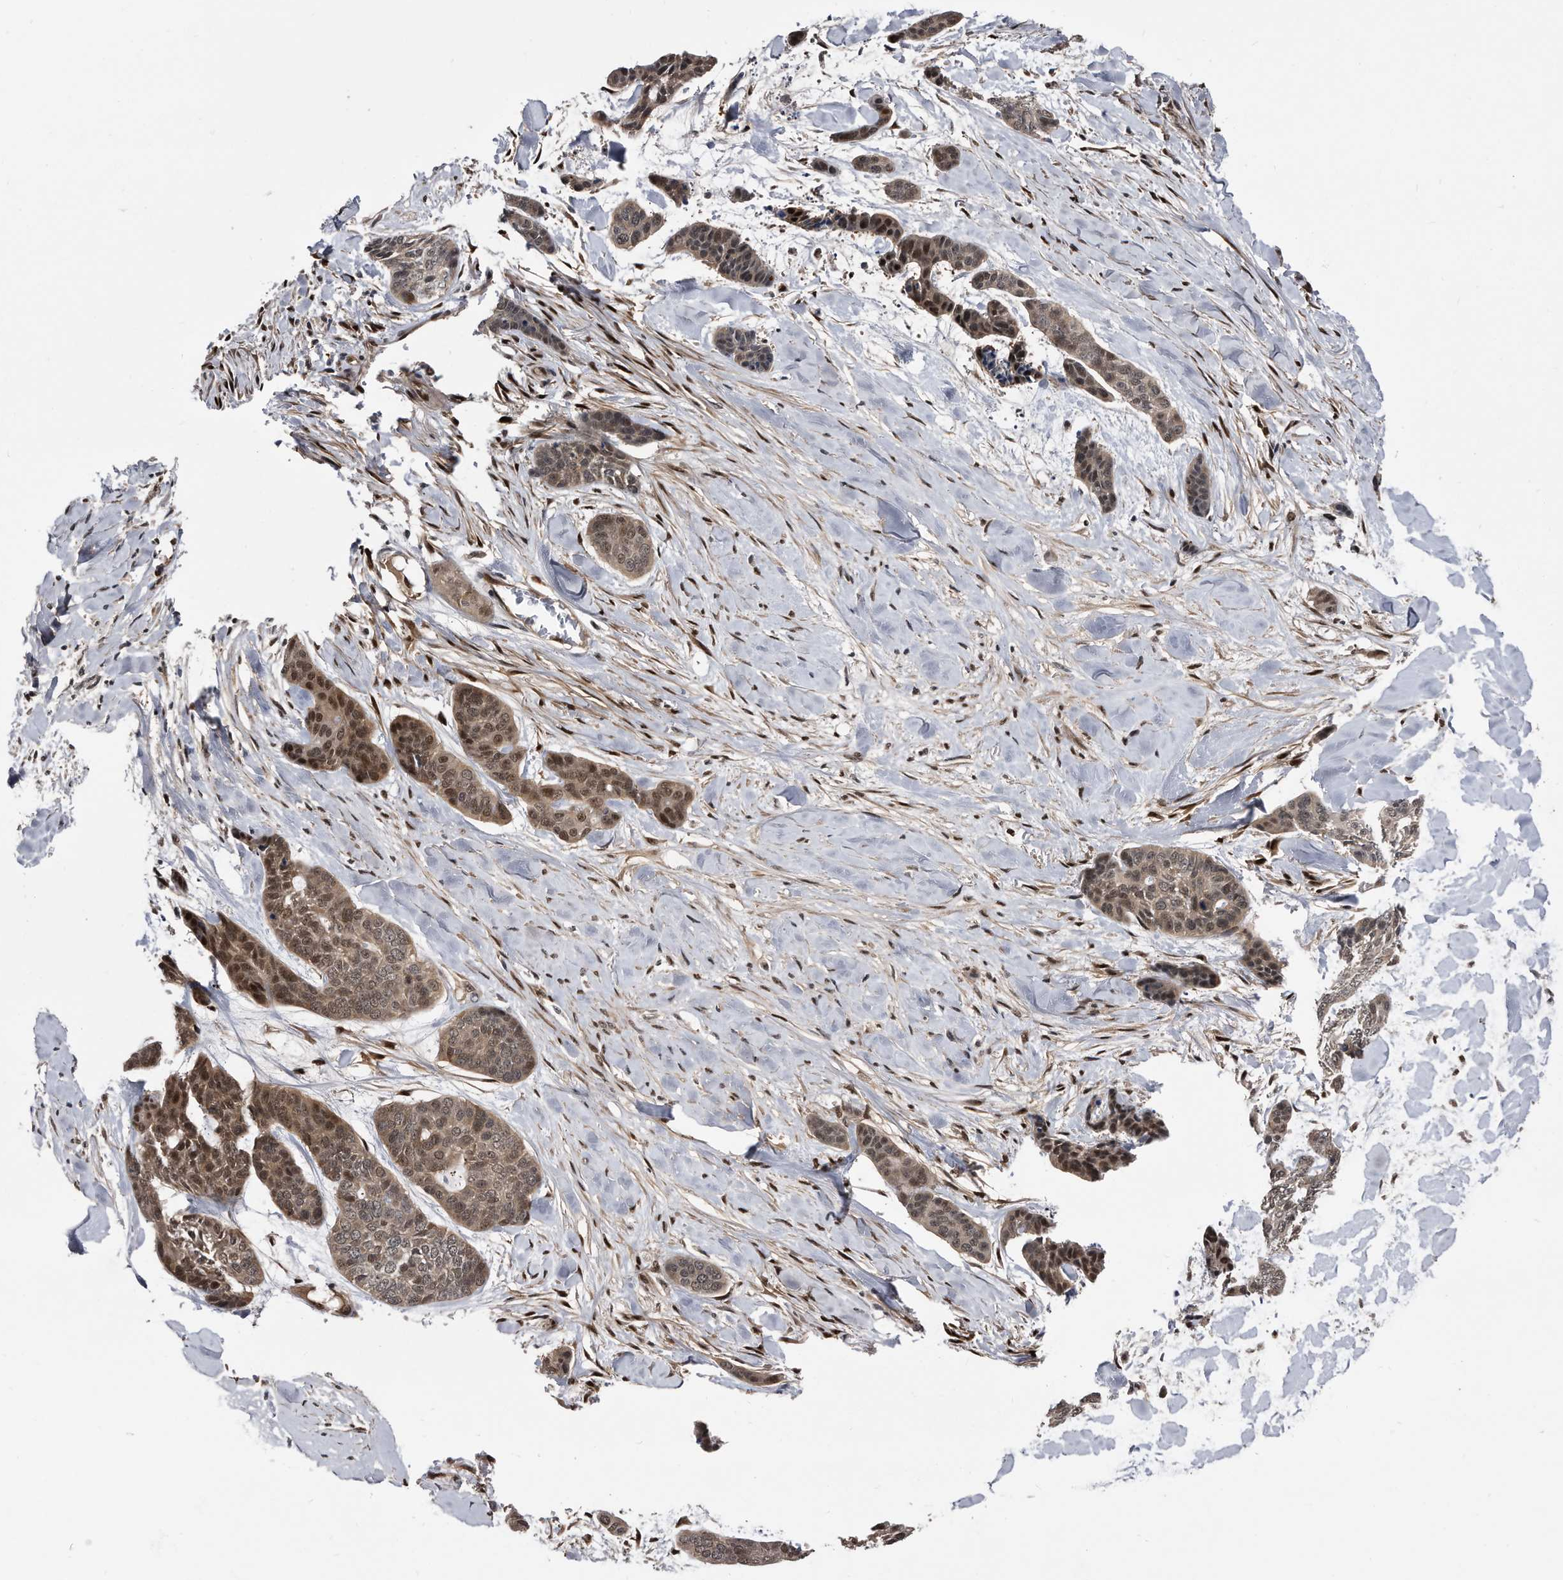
{"staining": {"intensity": "moderate", "quantity": ">75%", "location": "cytoplasmic/membranous,nuclear"}, "tissue": "skin cancer", "cell_type": "Tumor cells", "image_type": "cancer", "snomed": [{"axis": "morphology", "description": "Basal cell carcinoma"}, {"axis": "topography", "description": "Skin"}], "caption": "An immunohistochemistry (IHC) micrograph of tumor tissue is shown. Protein staining in brown shows moderate cytoplasmic/membranous and nuclear positivity in basal cell carcinoma (skin) within tumor cells.", "gene": "RAD23B", "patient": {"sex": "female", "age": 64}}